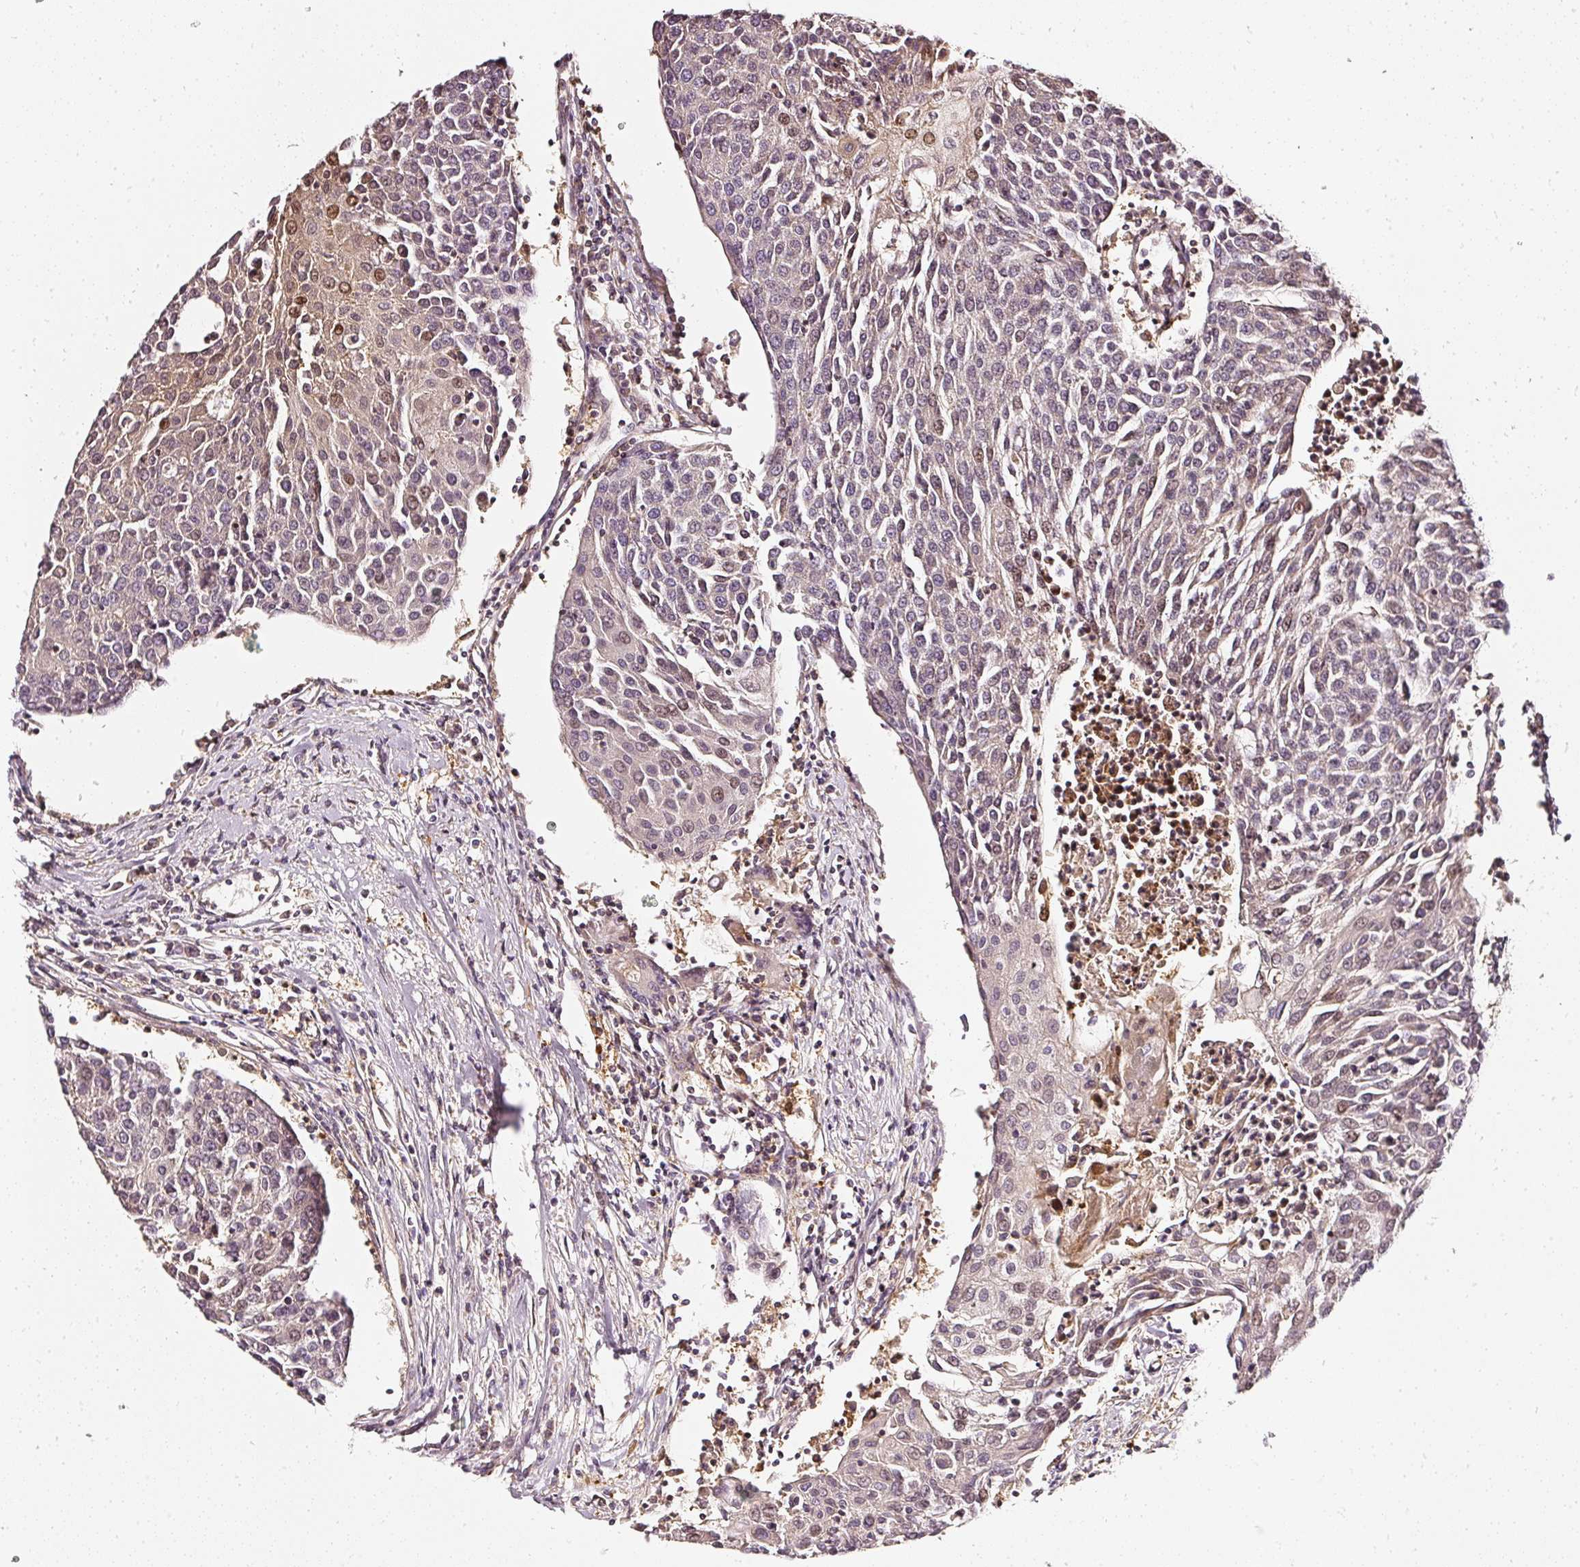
{"staining": {"intensity": "moderate", "quantity": "25%-75%", "location": "nuclear"}, "tissue": "urothelial cancer", "cell_type": "Tumor cells", "image_type": "cancer", "snomed": [{"axis": "morphology", "description": "Urothelial carcinoma, High grade"}, {"axis": "topography", "description": "Urinary bladder"}], "caption": "IHC (DAB (3,3'-diaminobenzidine)) staining of human urothelial cancer reveals moderate nuclear protein expression in about 25%-75% of tumor cells.", "gene": "ASMTL", "patient": {"sex": "female", "age": 85}}